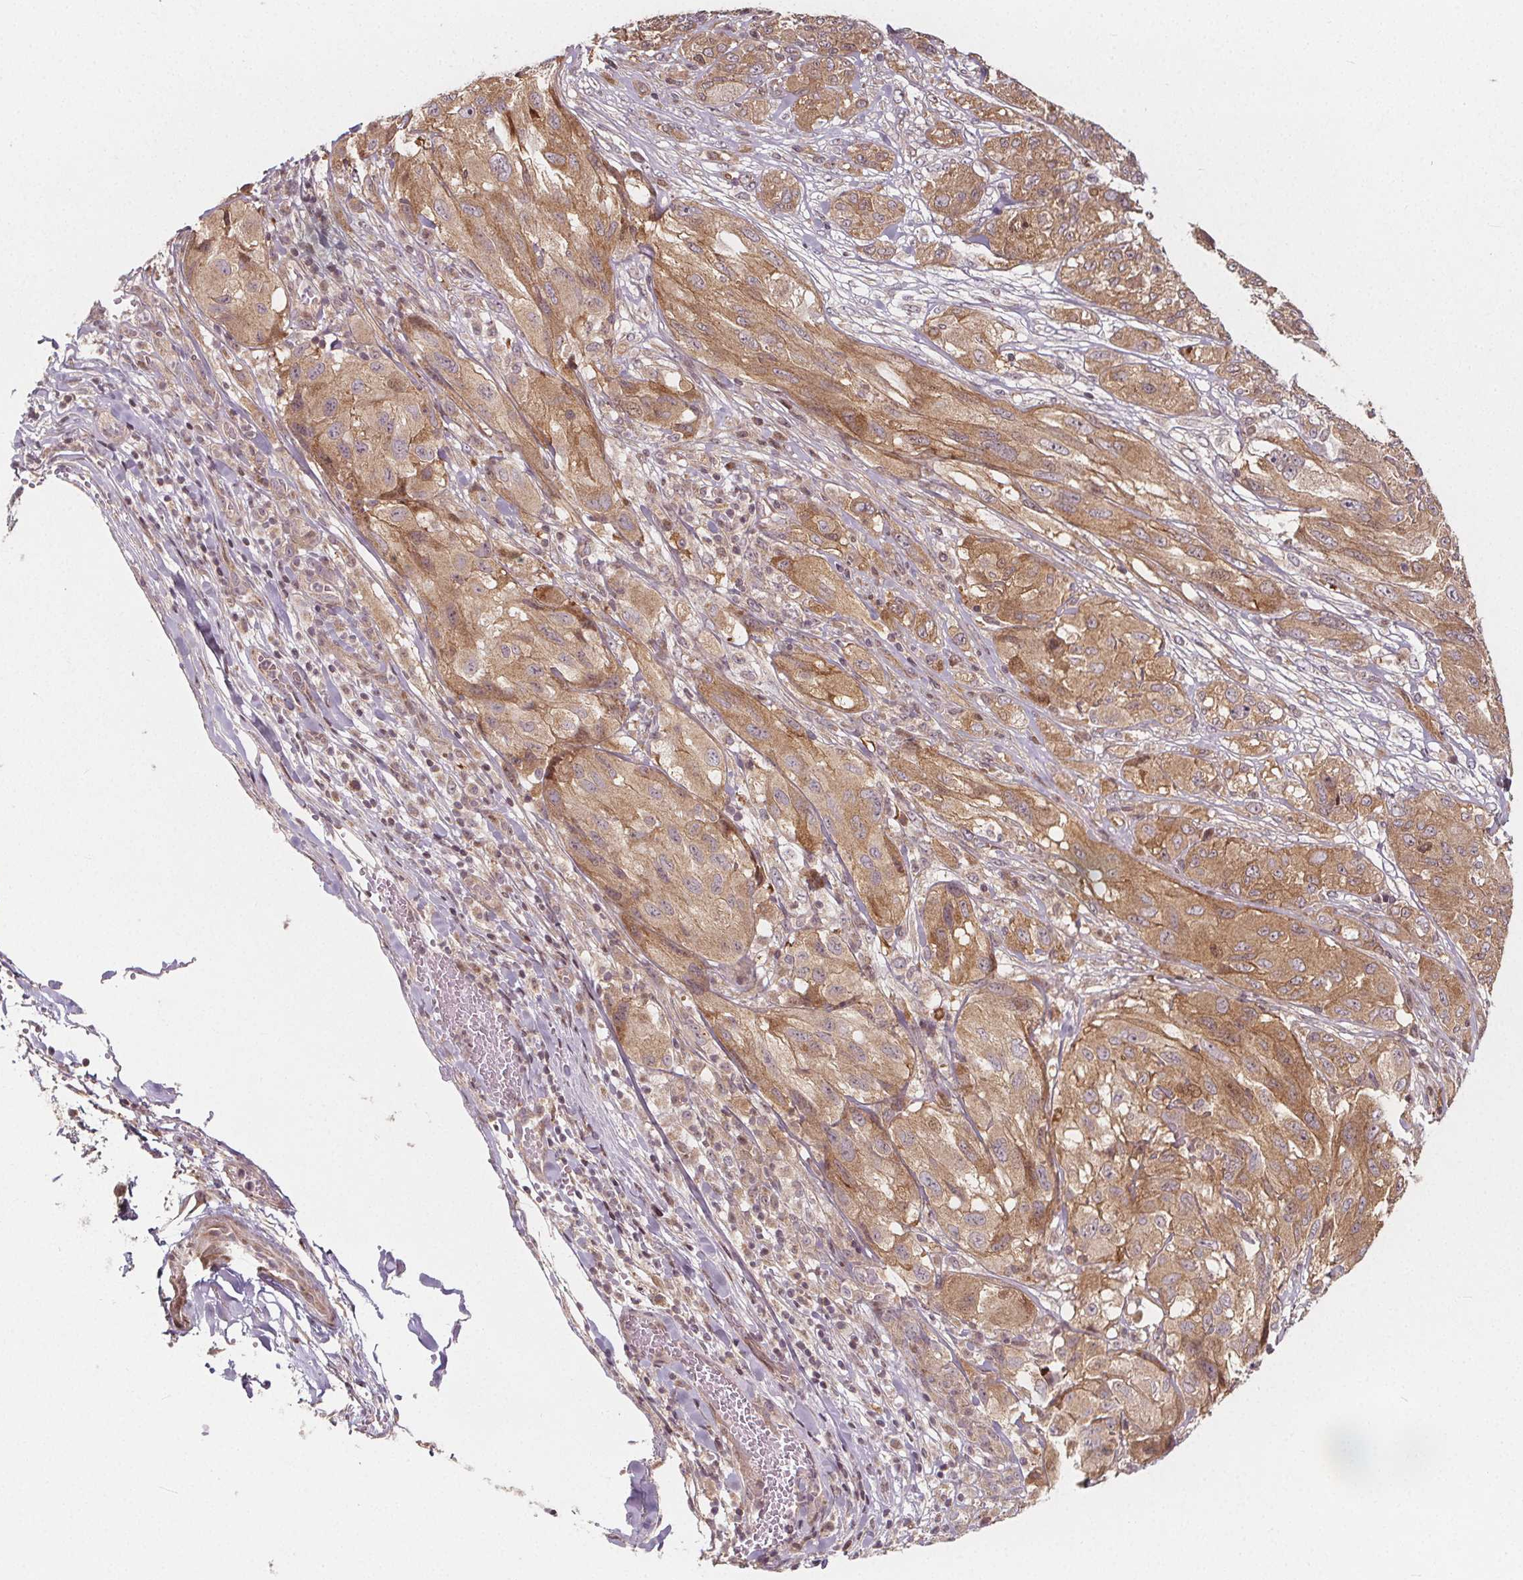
{"staining": {"intensity": "moderate", "quantity": ">75%", "location": "cytoplasmic/membranous"}, "tissue": "melanoma", "cell_type": "Tumor cells", "image_type": "cancer", "snomed": [{"axis": "morphology", "description": "Malignant melanoma, NOS"}, {"axis": "topography", "description": "Skin"}], "caption": "Immunohistochemical staining of human melanoma demonstrates moderate cytoplasmic/membranous protein expression in approximately >75% of tumor cells.", "gene": "AKT1S1", "patient": {"sex": "female", "age": 91}}